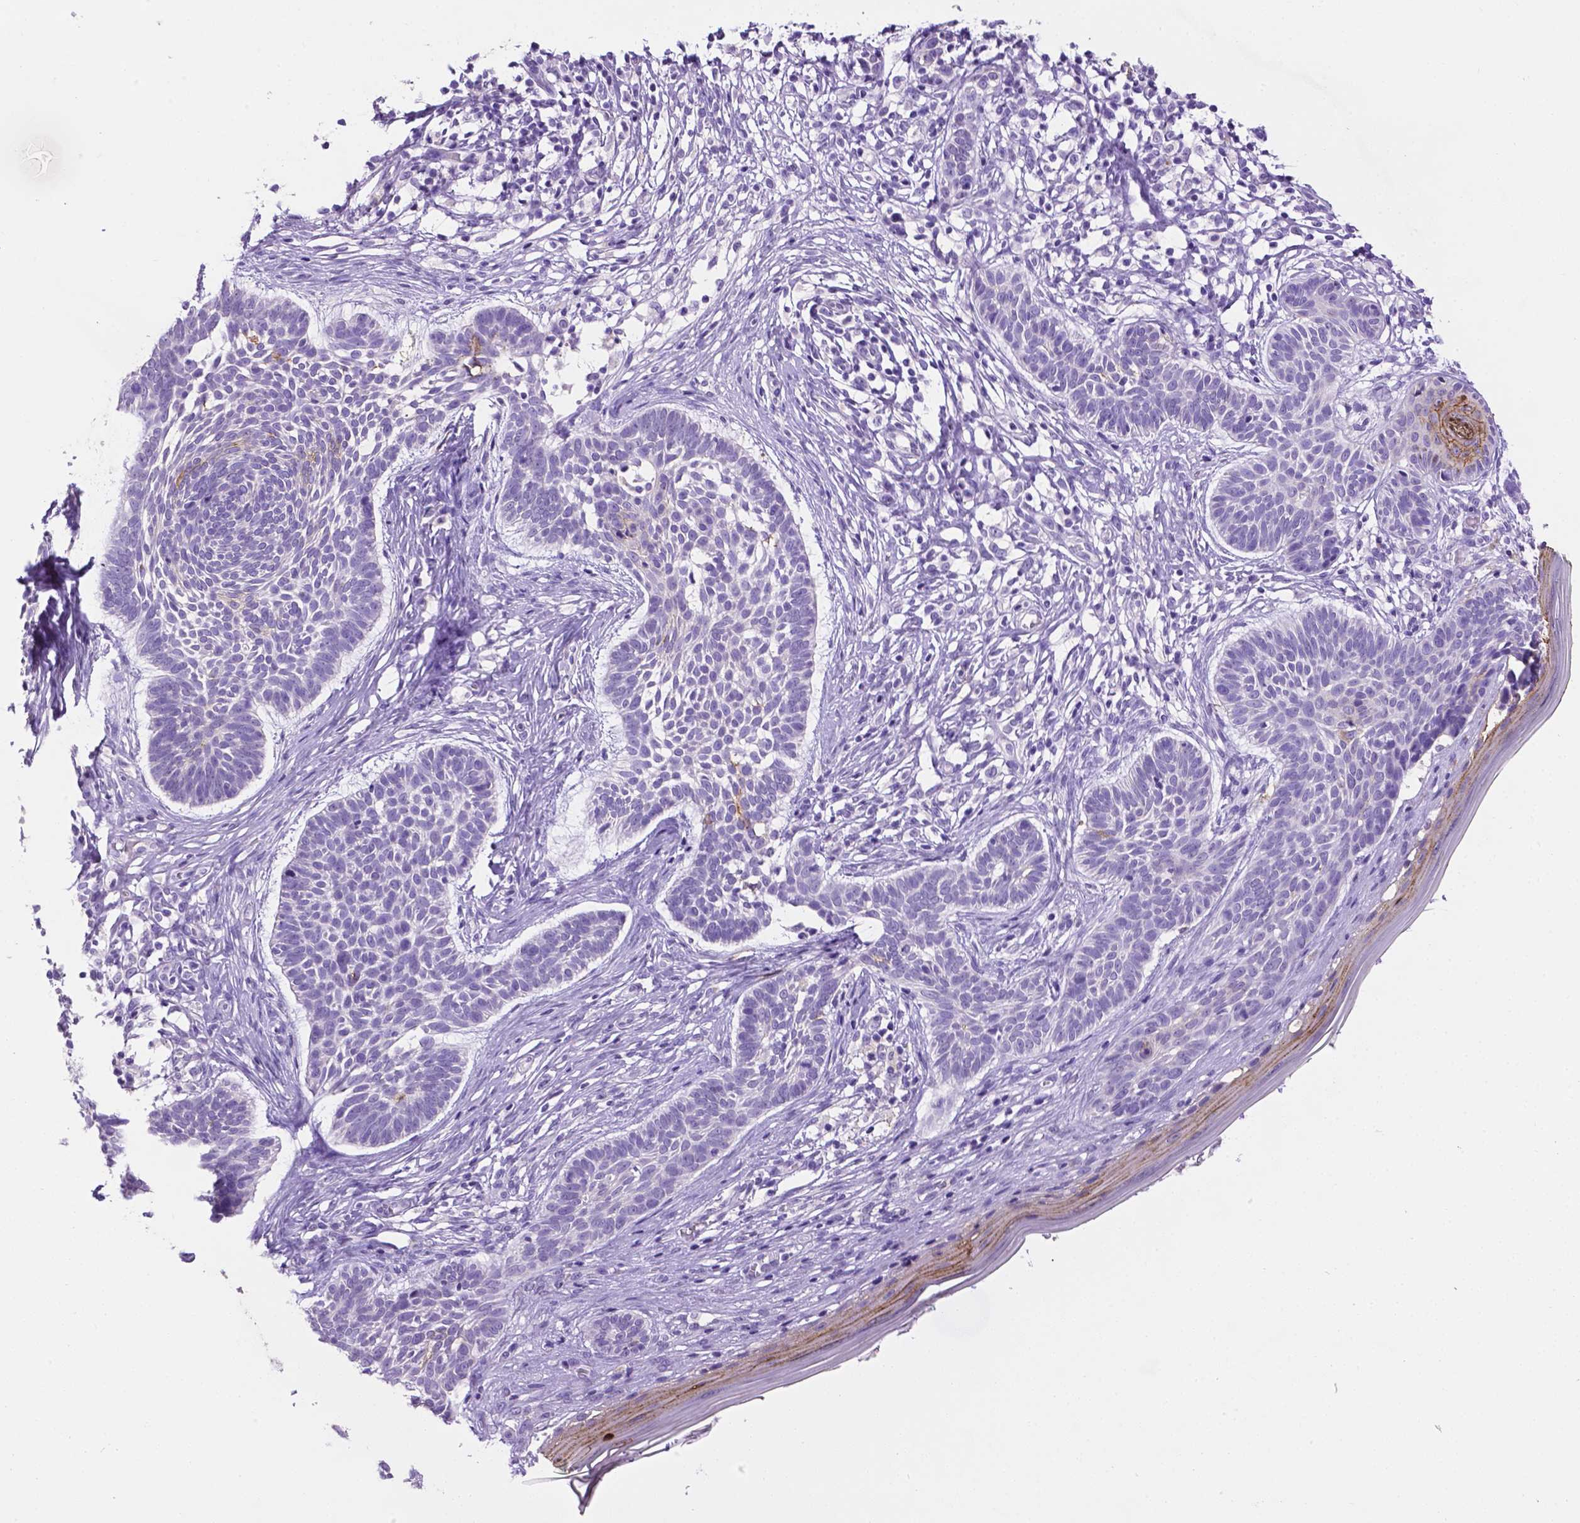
{"staining": {"intensity": "moderate", "quantity": "<25%", "location": "cytoplasmic/membranous"}, "tissue": "skin cancer", "cell_type": "Tumor cells", "image_type": "cancer", "snomed": [{"axis": "morphology", "description": "Basal cell carcinoma"}, {"axis": "topography", "description": "Skin"}], "caption": "Skin cancer (basal cell carcinoma) was stained to show a protein in brown. There is low levels of moderate cytoplasmic/membranous positivity in about <25% of tumor cells.", "gene": "TACSTD2", "patient": {"sex": "male", "age": 85}}